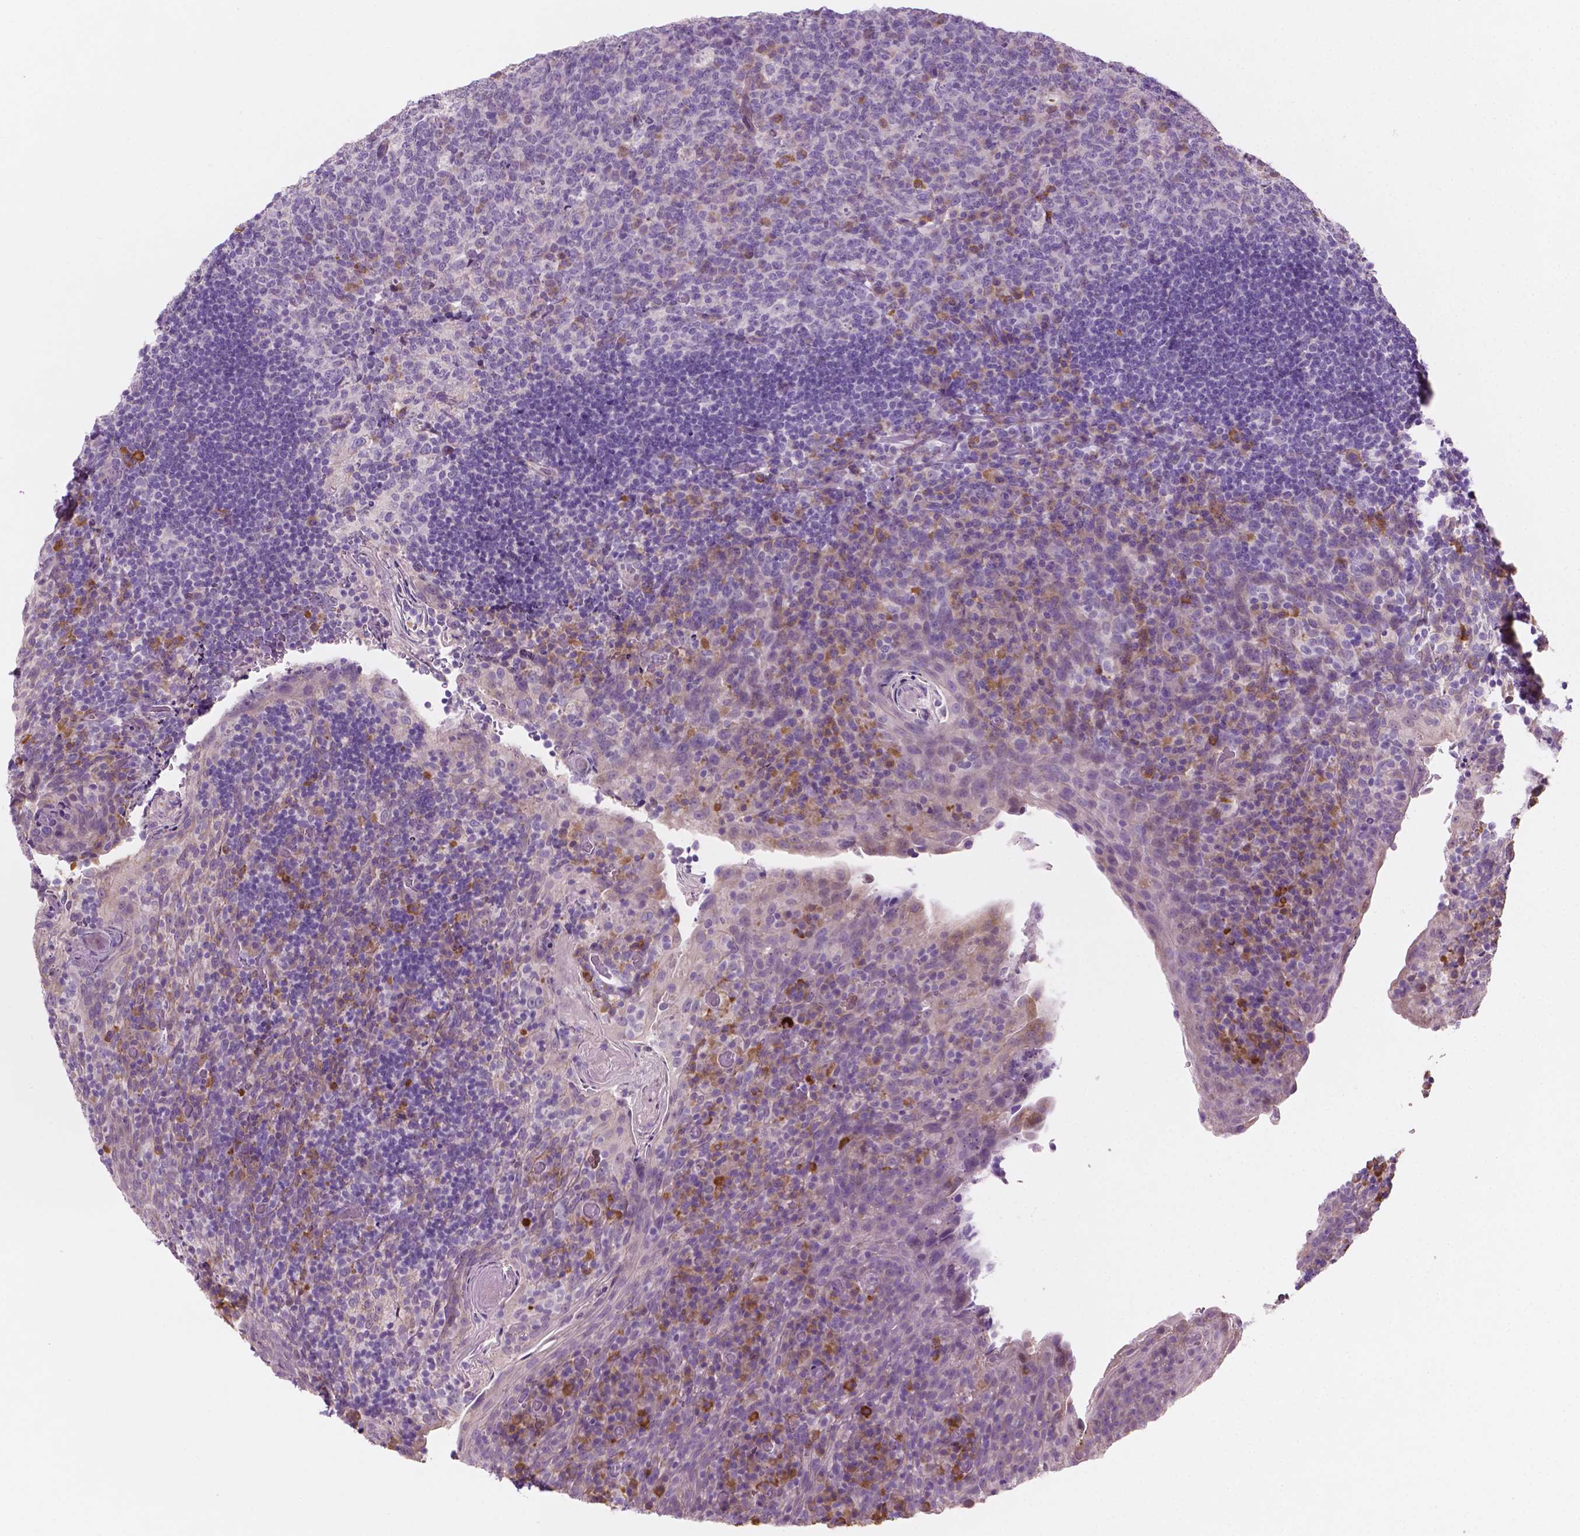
{"staining": {"intensity": "moderate", "quantity": "<25%", "location": "cytoplasmic/membranous"}, "tissue": "tonsil", "cell_type": "Germinal center cells", "image_type": "normal", "snomed": [{"axis": "morphology", "description": "Normal tissue, NOS"}, {"axis": "topography", "description": "Tonsil"}], "caption": "Moderate cytoplasmic/membranous staining for a protein is appreciated in approximately <25% of germinal center cells of benign tonsil using IHC.", "gene": "LRP1B", "patient": {"sex": "male", "age": 17}}